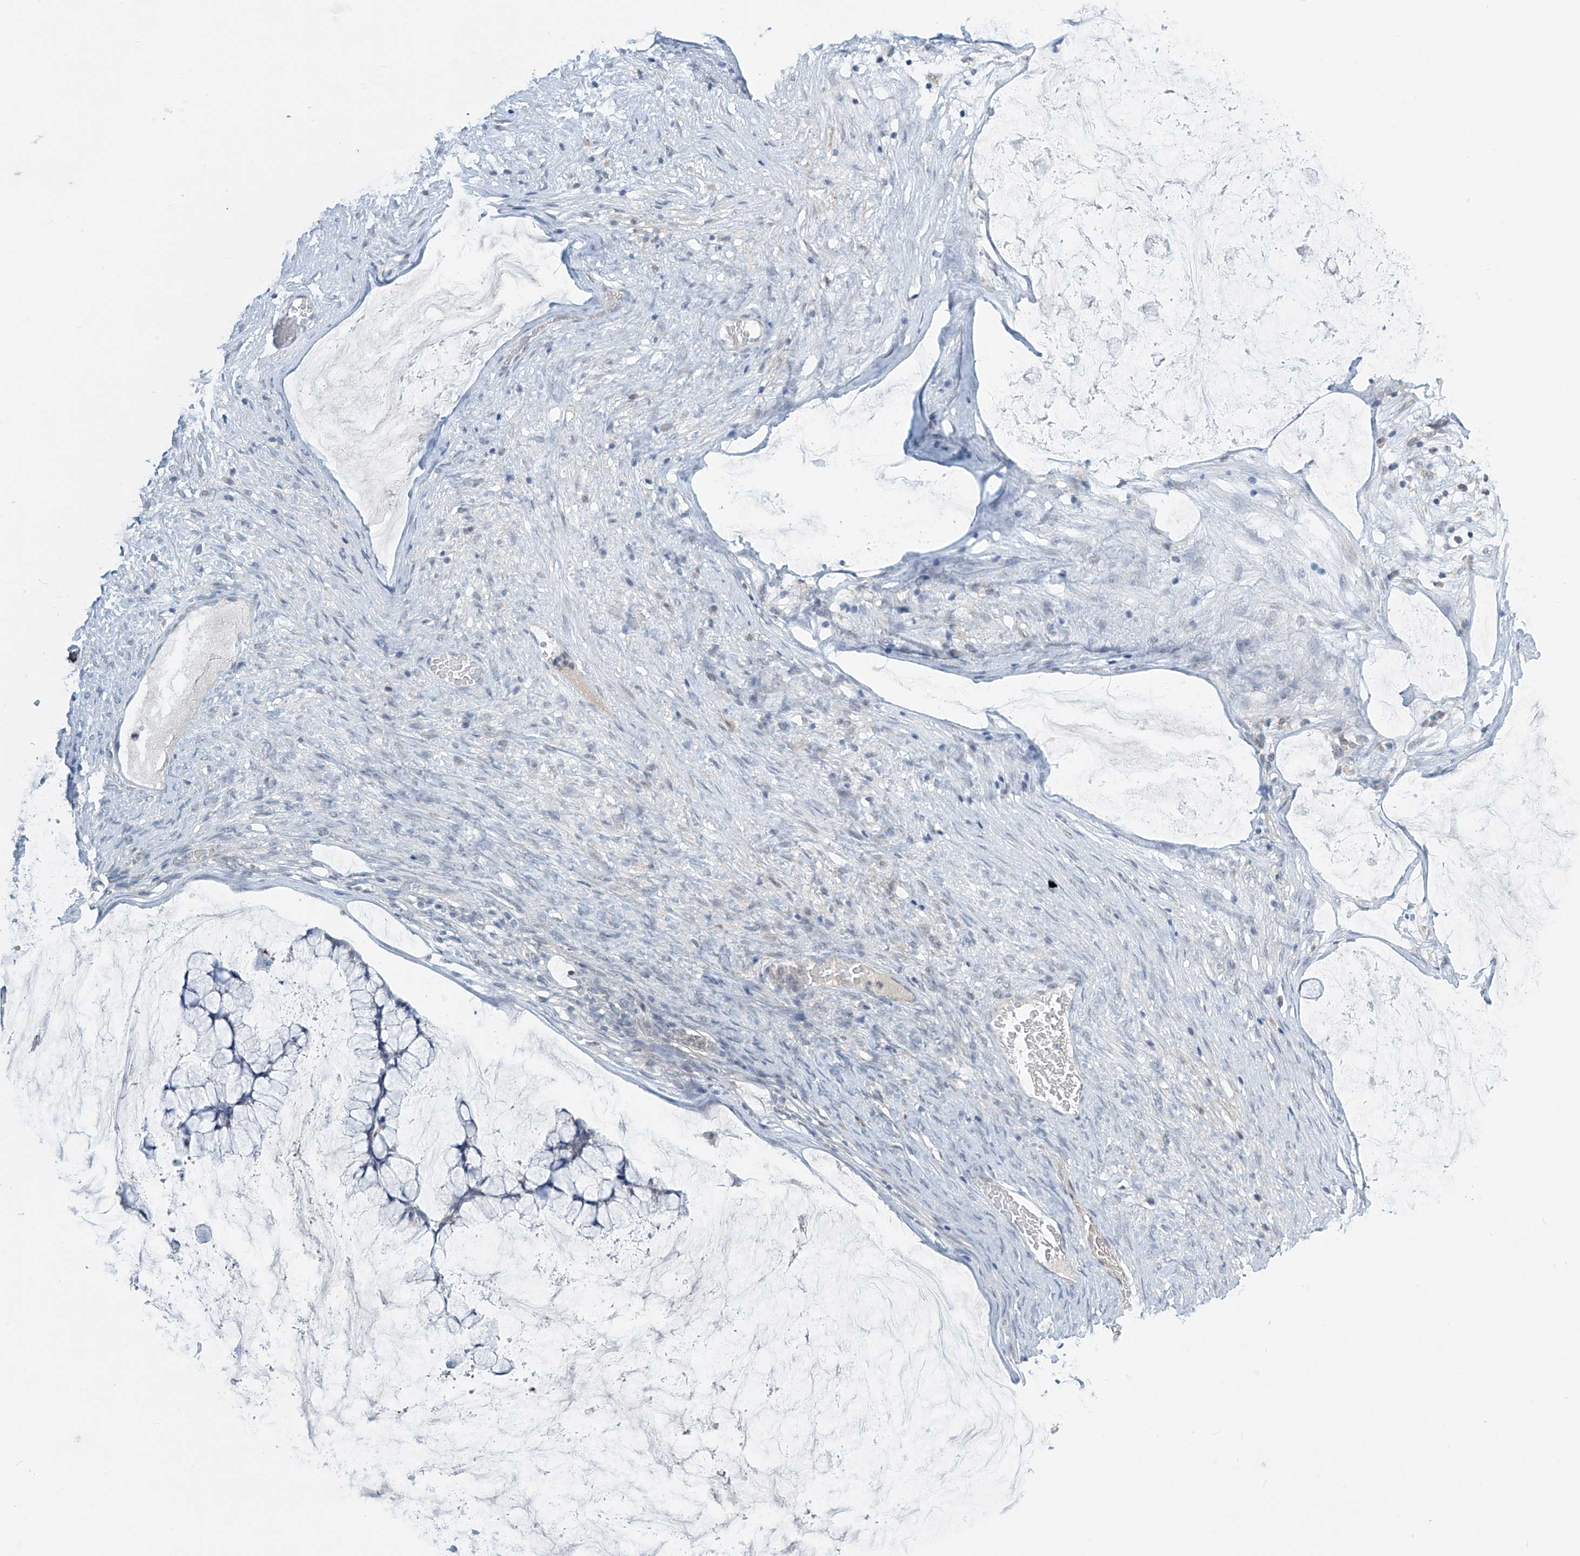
{"staining": {"intensity": "negative", "quantity": "none", "location": "none"}, "tissue": "ovarian cancer", "cell_type": "Tumor cells", "image_type": "cancer", "snomed": [{"axis": "morphology", "description": "Cystadenocarcinoma, mucinous, NOS"}, {"axis": "topography", "description": "Ovary"}], "caption": "An image of human ovarian cancer (mucinous cystadenocarcinoma) is negative for staining in tumor cells.", "gene": "APLF", "patient": {"sex": "female", "age": 42}}